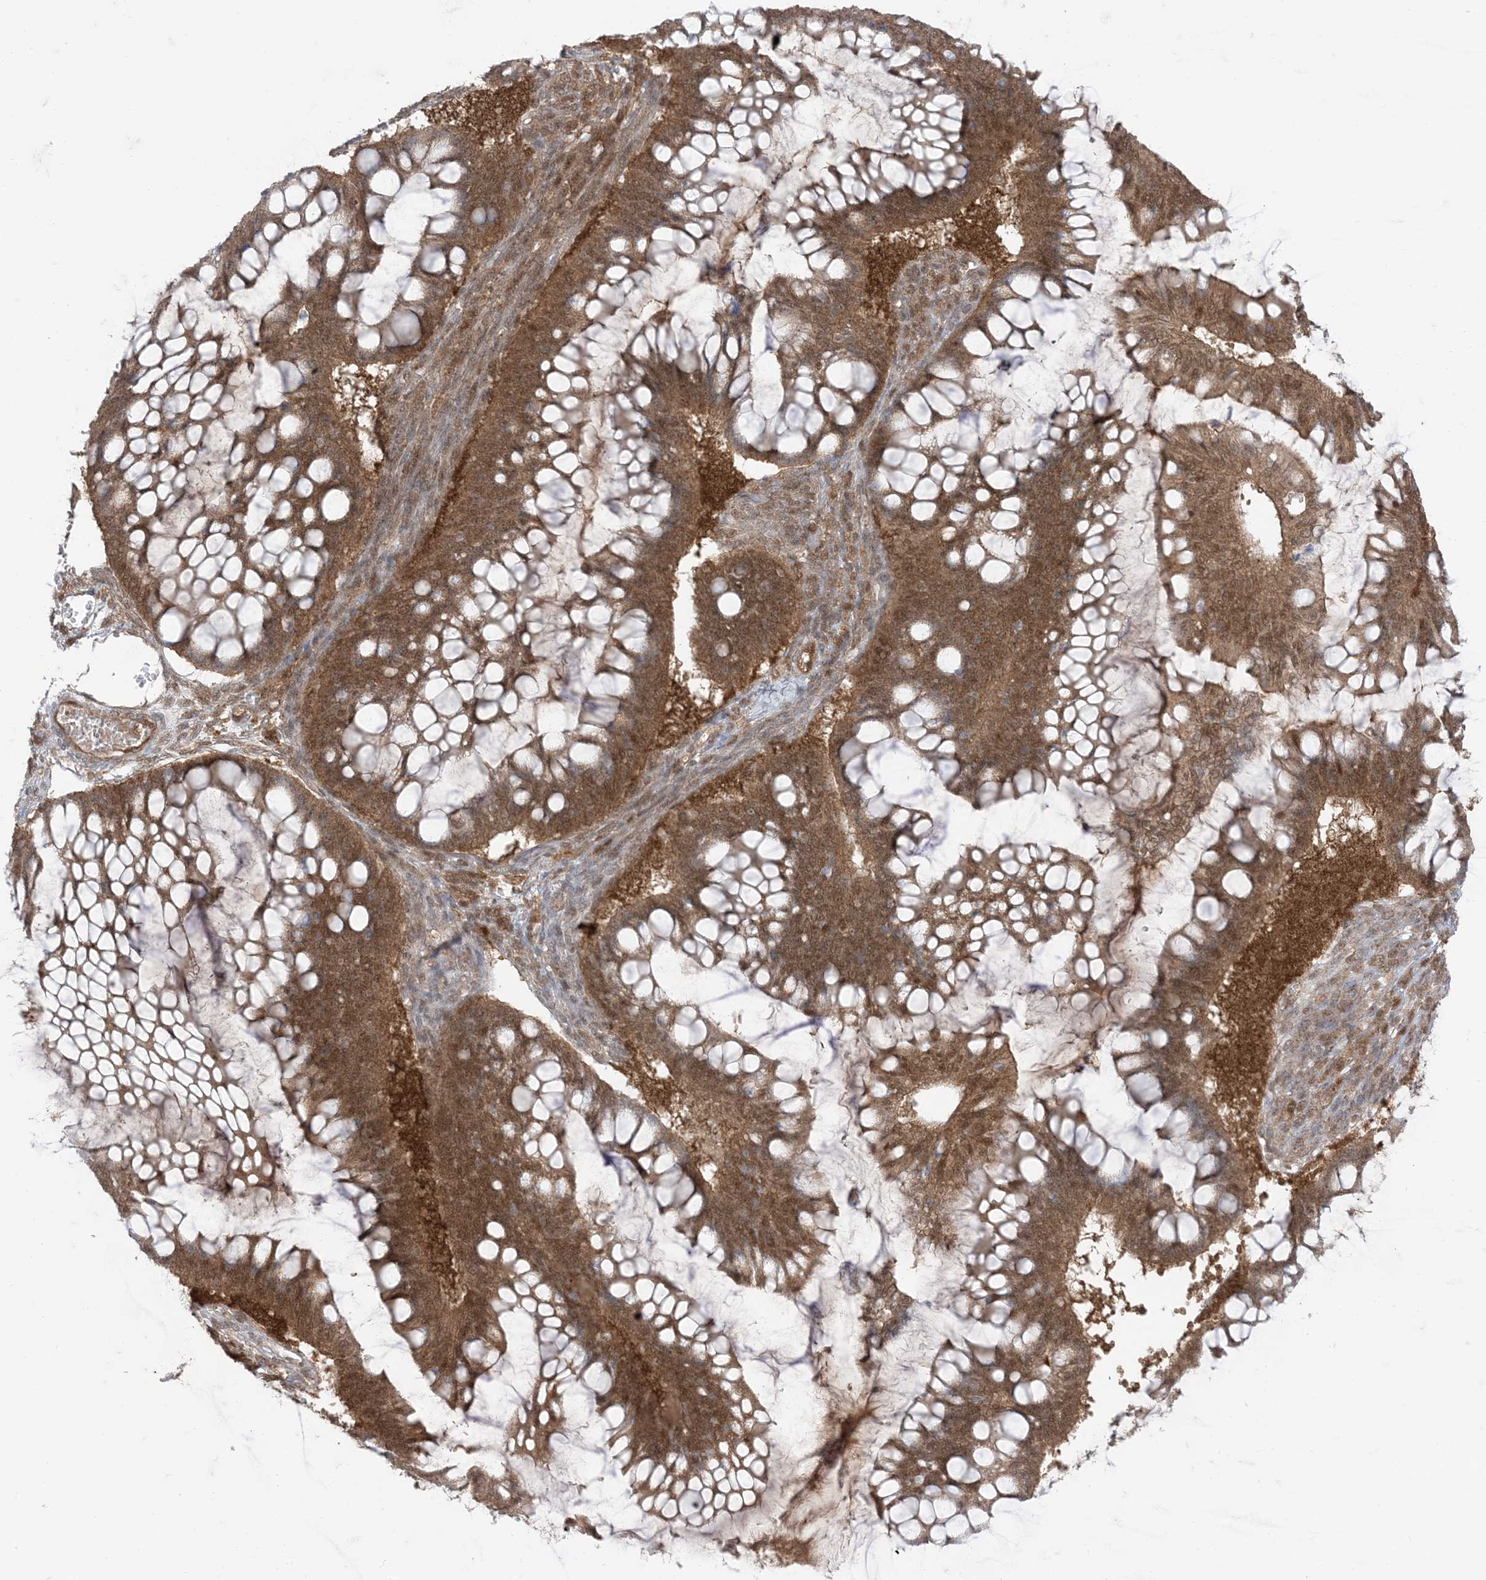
{"staining": {"intensity": "moderate", "quantity": ">75%", "location": "cytoplasmic/membranous,nuclear"}, "tissue": "ovarian cancer", "cell_type": "Tumor cells", "image_type": "cancer", "snomed": [{"axis": "morphology", "description": "Cystadenocarcinoma, mucinous, NOS"}, {"axis": "topography", "description": "Ovary"}], "caption": "Moderate cytoplasmic/membranous and nuclear expression for a protein is present in approximately >75% of tumor cells of ovarian cancer using immunohistochemistry.", "gene": "PTPA", "patient": {"sex": "female", "age": 73}}